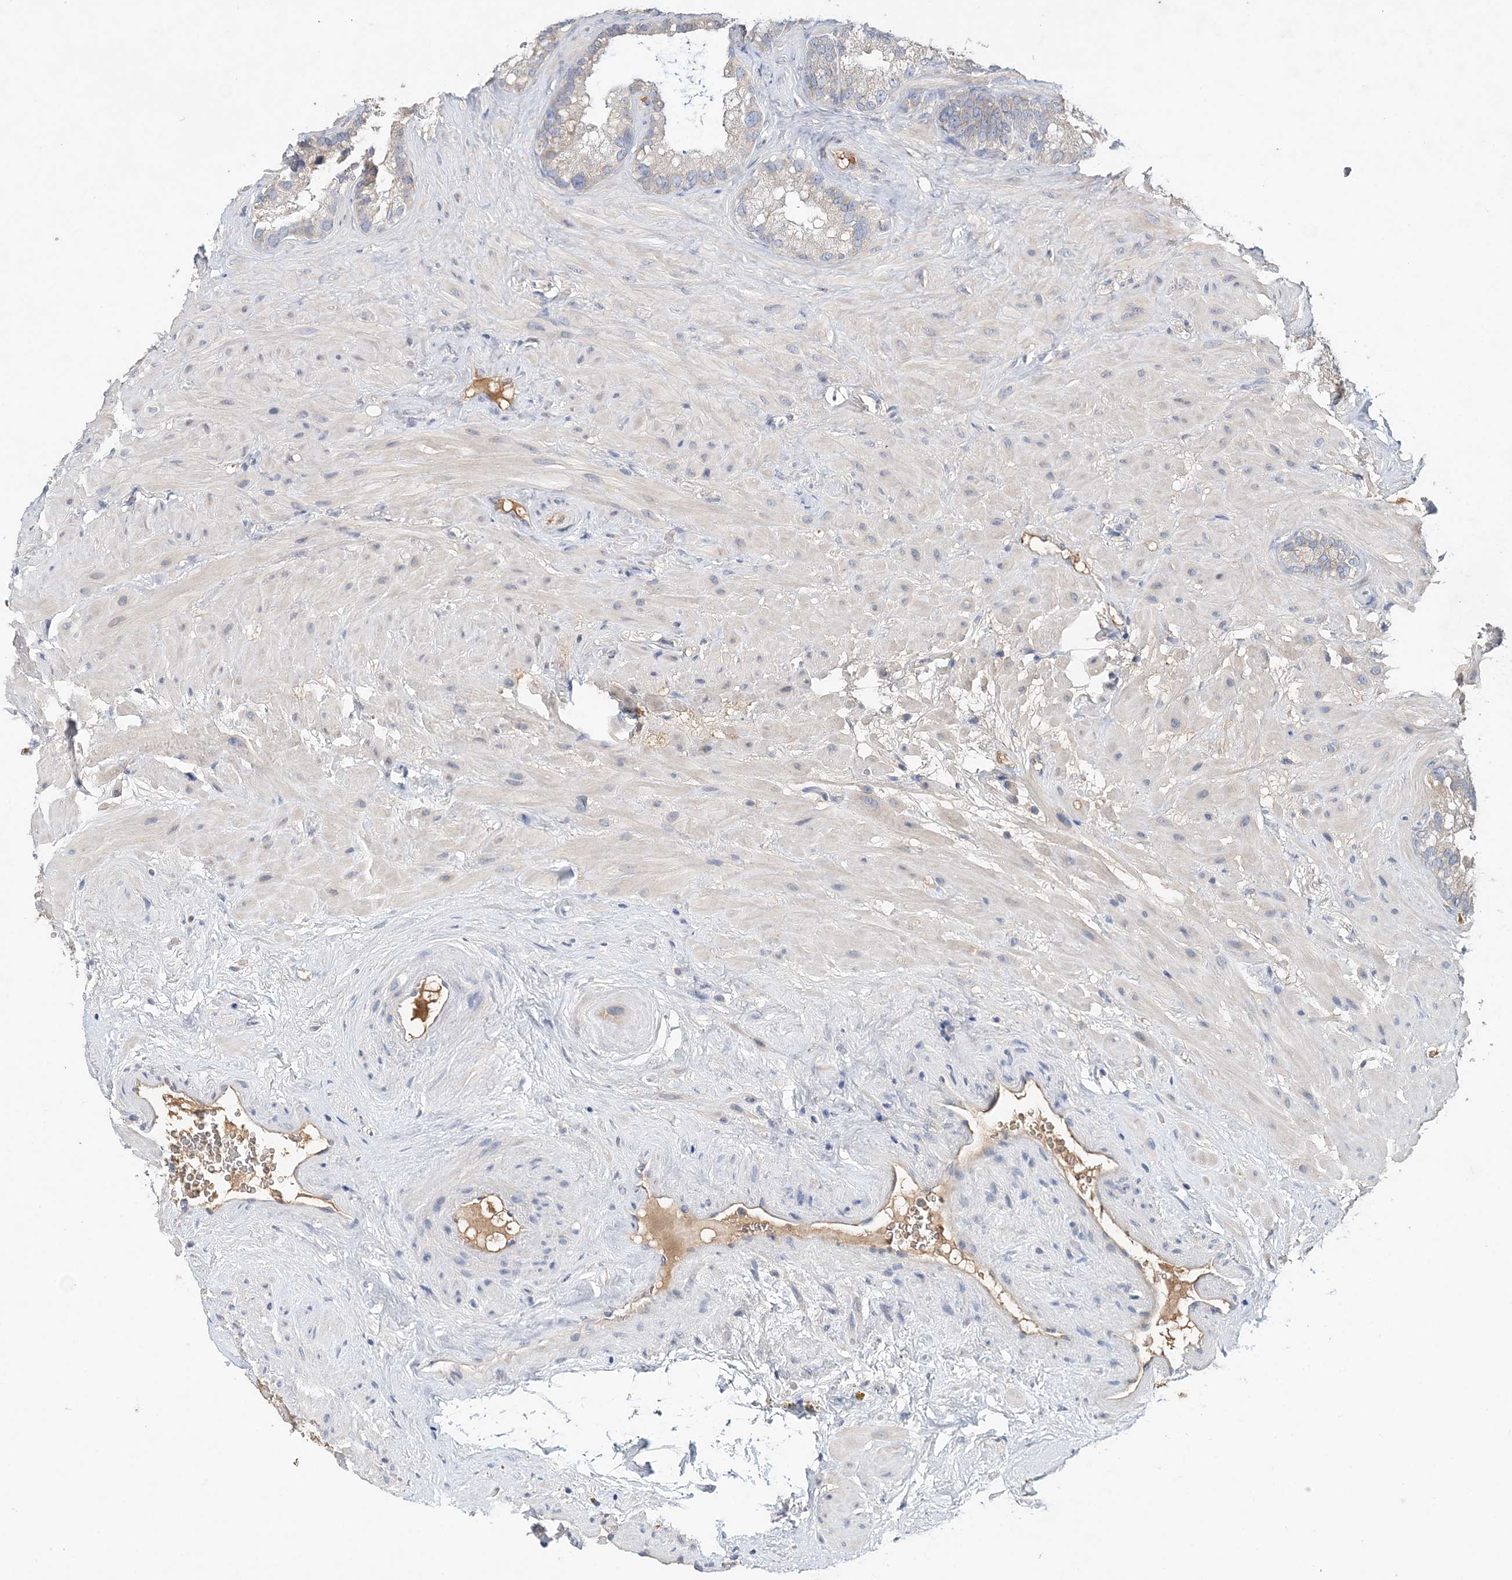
{"staining": {"intensity": "negative", "quantity": "none", "location": "none"}, "tissue": "seminal vesicle", "cell_type": "Glandular cells", "image_type": "normal", "snomed": [{"axis": "morphology", "description": "Normal tissue, NOS"}, {"axis": "topography", "description": "Prostate"}, {"axis": "topography", "description": "Seminal veicle"}], "caption": "This micrograph is of unremarkable seminal vesicle stained with immunohistochemistry (IHC) to label a protein in brown with the nuclei are counter-stained blue. There is no staining in glandular cells. (DAB immunohistochemistry visualized using brightfield microscopy, high magnification).", "gene": "SYCP3", "patient": {"sex": "male", "age": 68}}